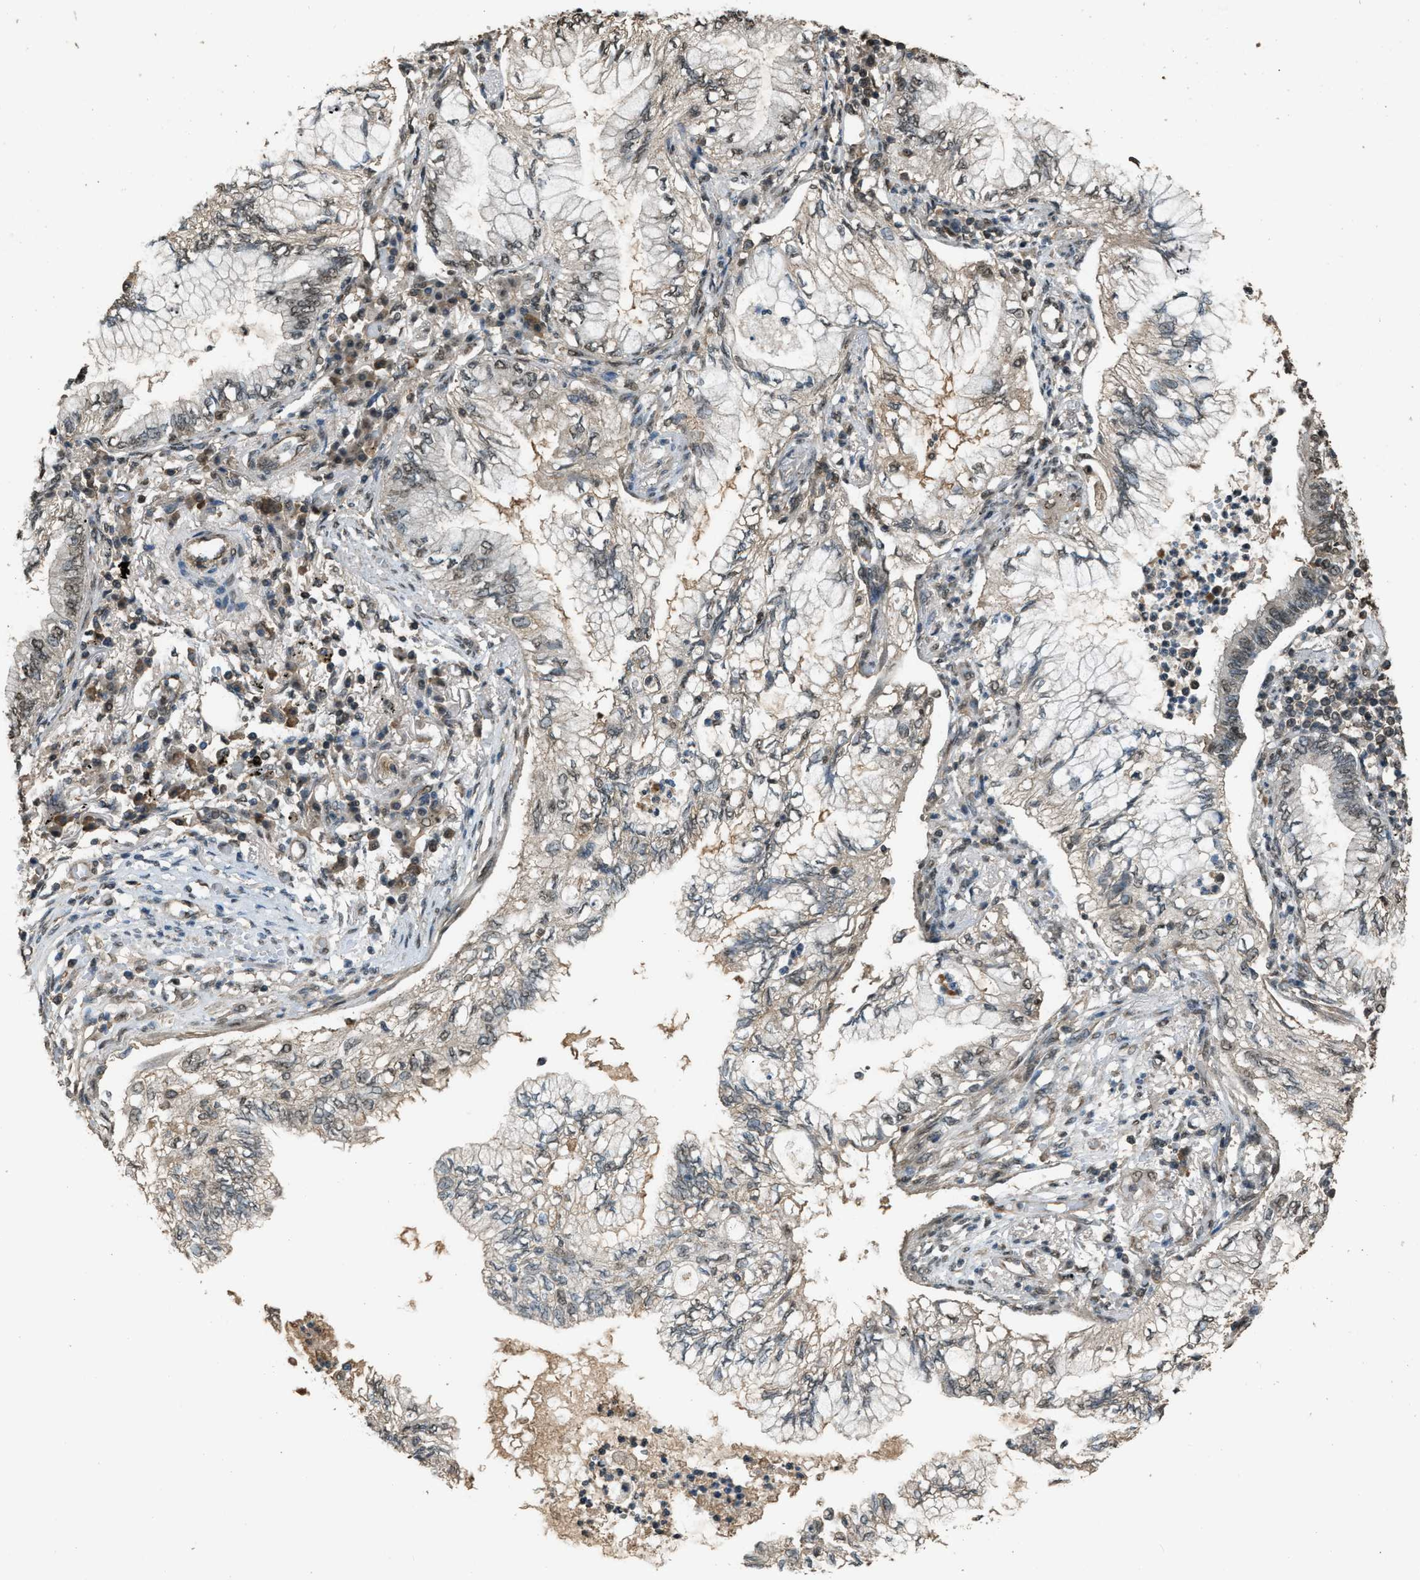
{"staining": {"intensity": "weak", "quantity": "<25%", "location": "nuclear"}, "tissue": "lung cancer", "cell_type": "Tumor cells", "image_type": "cancer", "snomed": [{"axis": "morphology", "description": "Normal tissue, NOS"}, {"axis": "morphology", "description": "Adenocarcinoma, NOS"}, {"axis": "topography", "description": "Bronchus"}, {"axis": "topography", "description": "Lung"}], "caption": "Tumor cells are negative for protein expression in human lung adenocarcinoma.", "gene": "SERTAD2", "patient": {"sex": "female", "age": 70}}